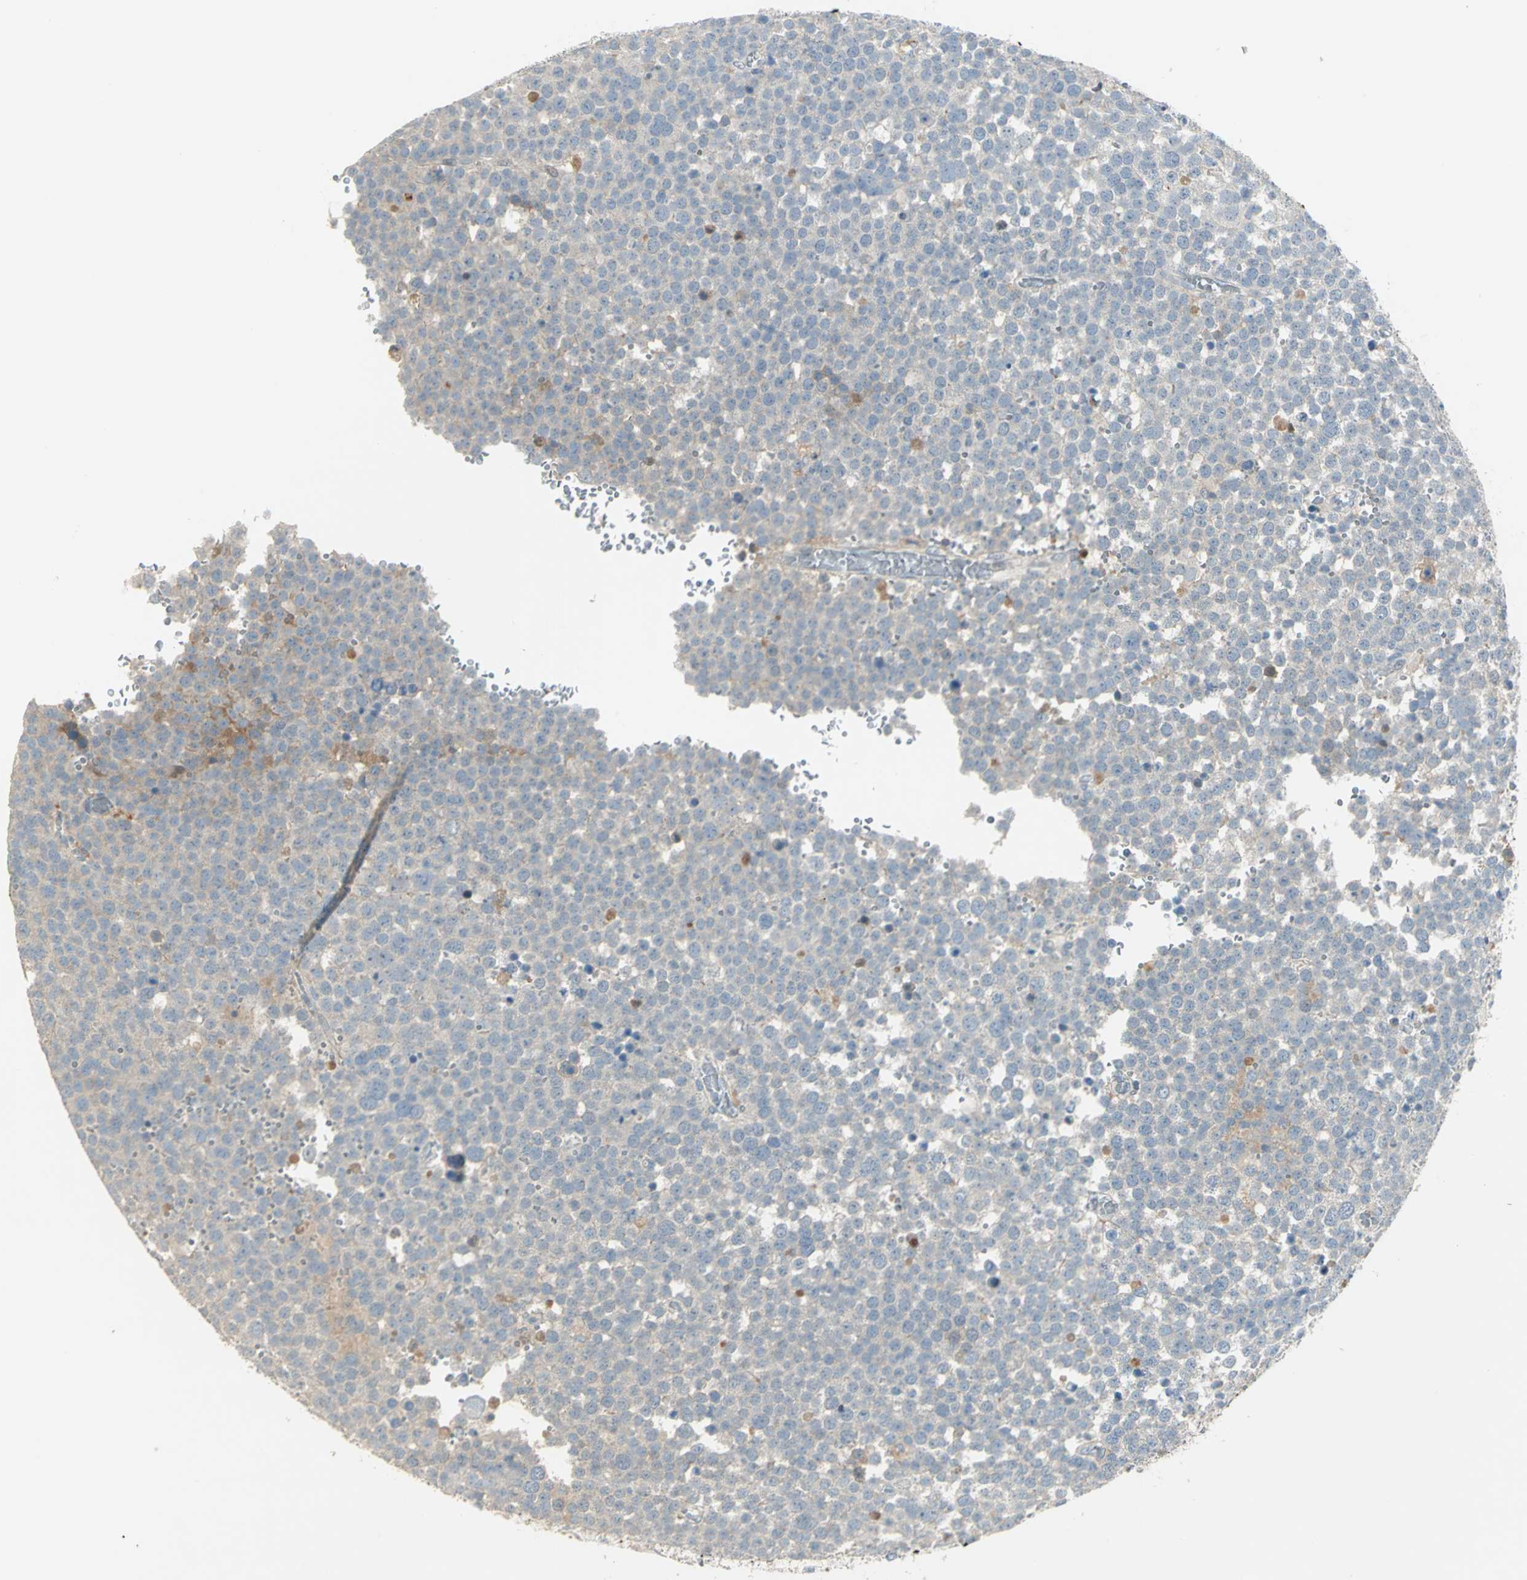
{"staining": {"intensity": "negative", "quantity": "none", "location": "none"}, "tissue": "testis cancer", "cell_type": "Tumor cells", "image_type": "cancer", "snomed": [{"axis": "morphology", "description": "Seminoma, NOS"}, {"axis": "topography", "description": "Testis"}], "caption": "Tumor cells are negative for brown protein staining in testis seminoma.", "gene": "PROC", "patient": {"sex": "male", "age": 71}}